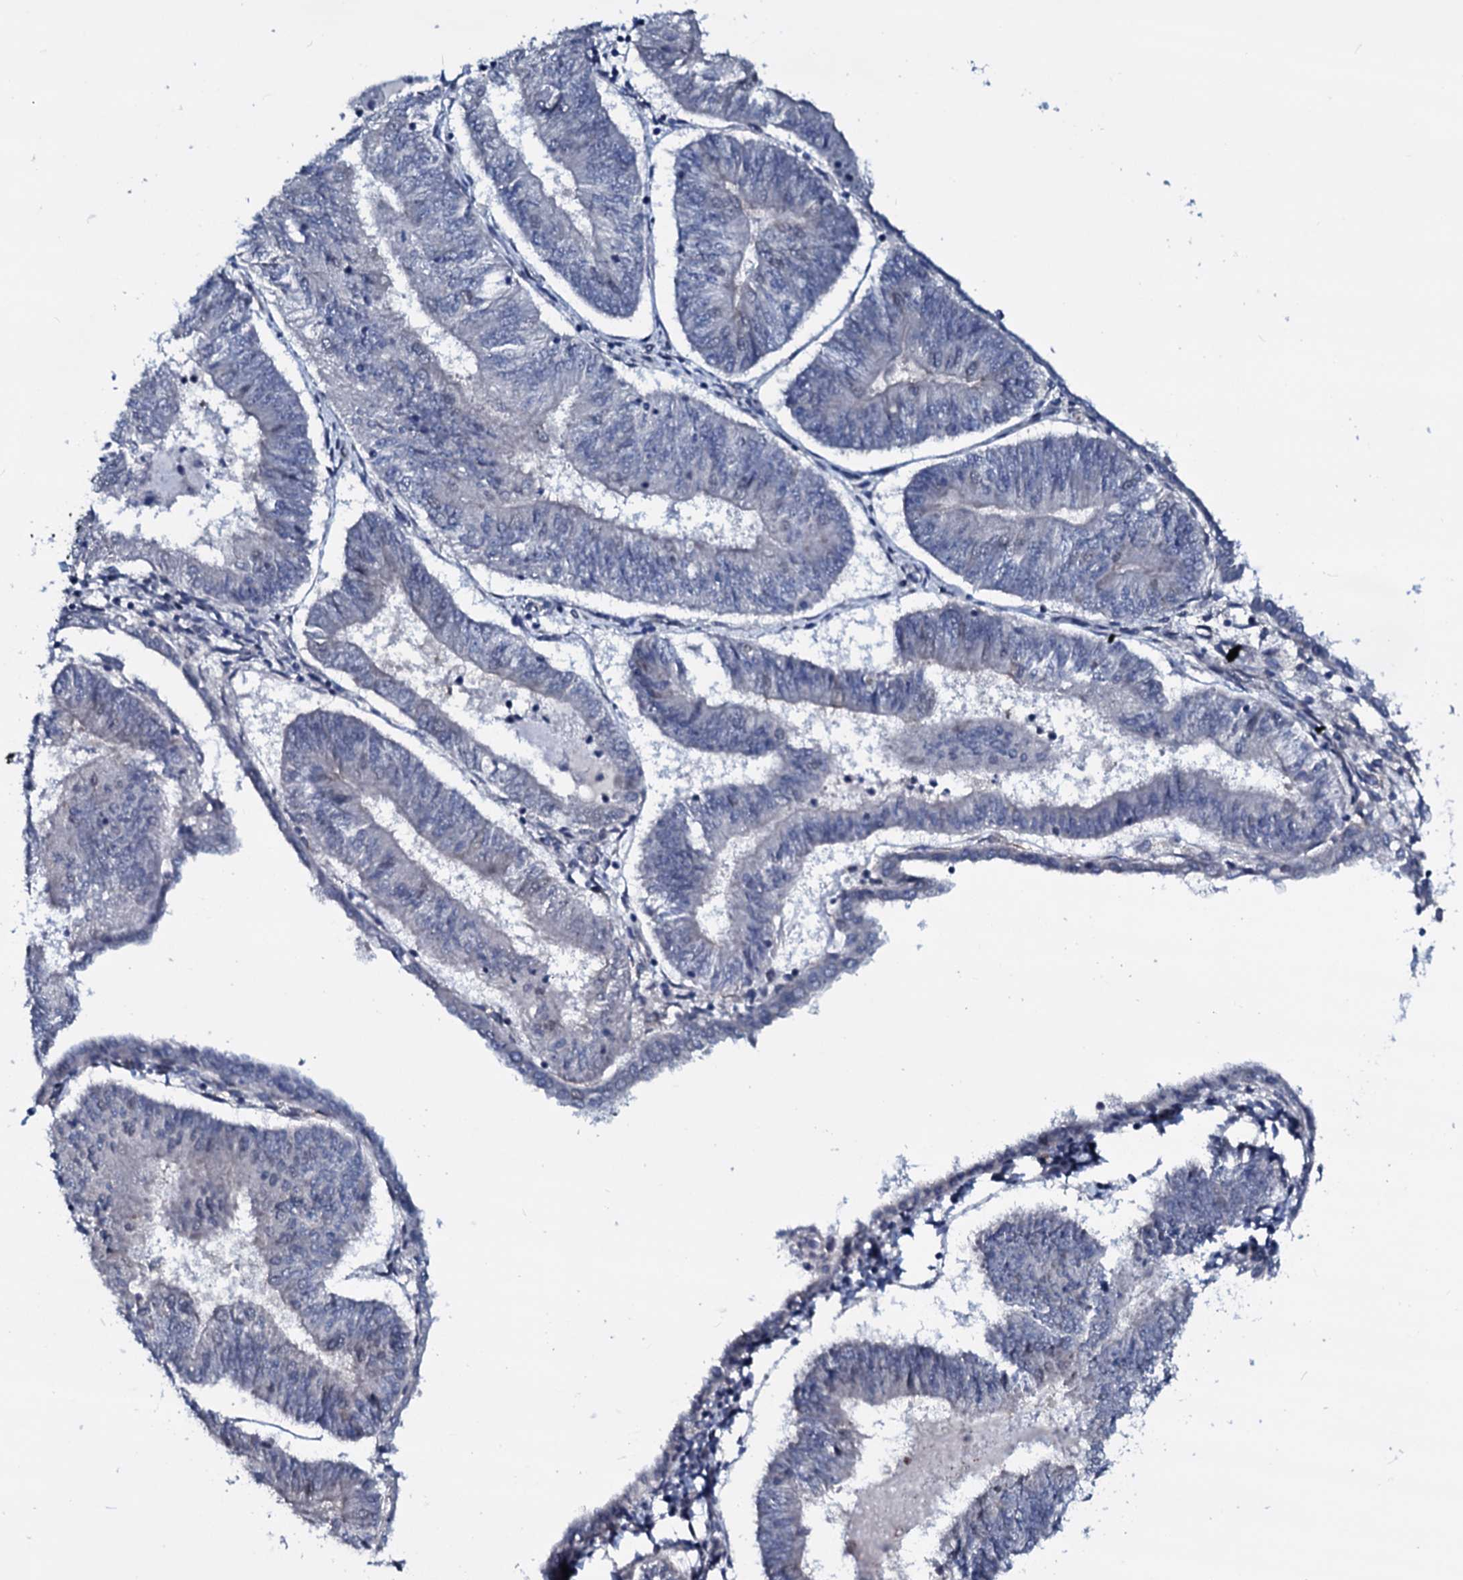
{"staining": {"intensity": "negative", "quantity": "none", "location": "none"}, "tissue": "endometrial cancer", "cell_type": "Tumor cells", "image_type": "cancer", "snomed": [{"axis": "morphology", "description": "Adenocarcinoma, NOS"}, {"axis": "topography", "description": "Endometrium"}], "caption": "Endometrial adenocarcinoma was stained to show a protein in brown. There is no significant positivity in tumor cells.", "gene": "OGFOD2", "patient": {"sex": "female", "age": 58}}